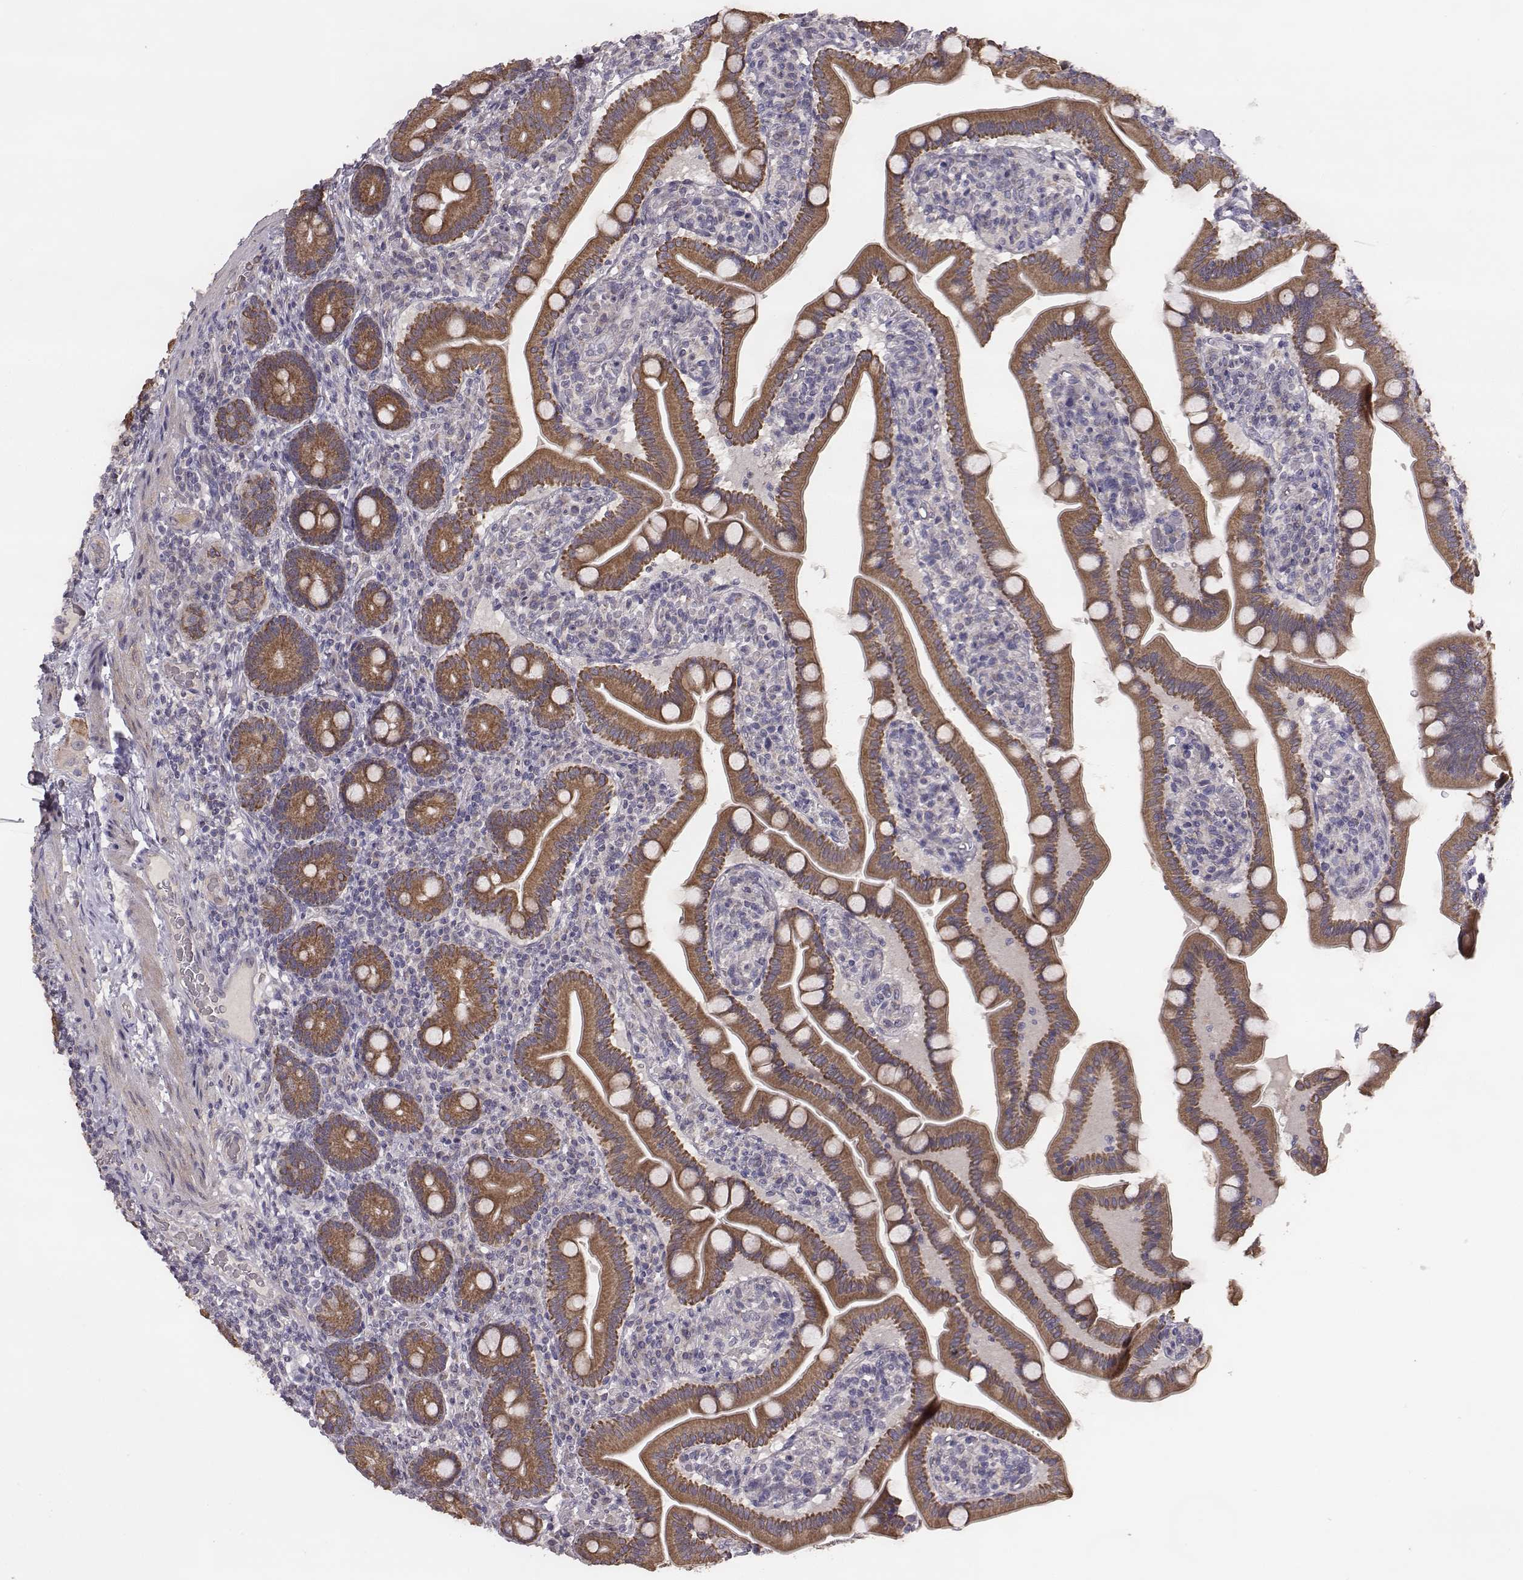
{"staining": {"intensity": "moderate", "quantity": ">75%", "location": "cytoplasmic/membranous"}, "tissue": "small intestine", "cell_type": "Glandular cells", "image_type": "normal", "snomed": [{"axis": "morphology", "description": "Normal tissue, NOS"}, {"axis": "topography", "description": "Small intestine"}], "caption": "Small intestine stained with immunohistochemistry displays moderate cytoplasmic/membranous expression in about >75% of glandular cells. The protein is shown in brown color, while the nuclei are stained blue.", "gene": "HAVCR1", "patient": {"sex": "male", "age": 66}}